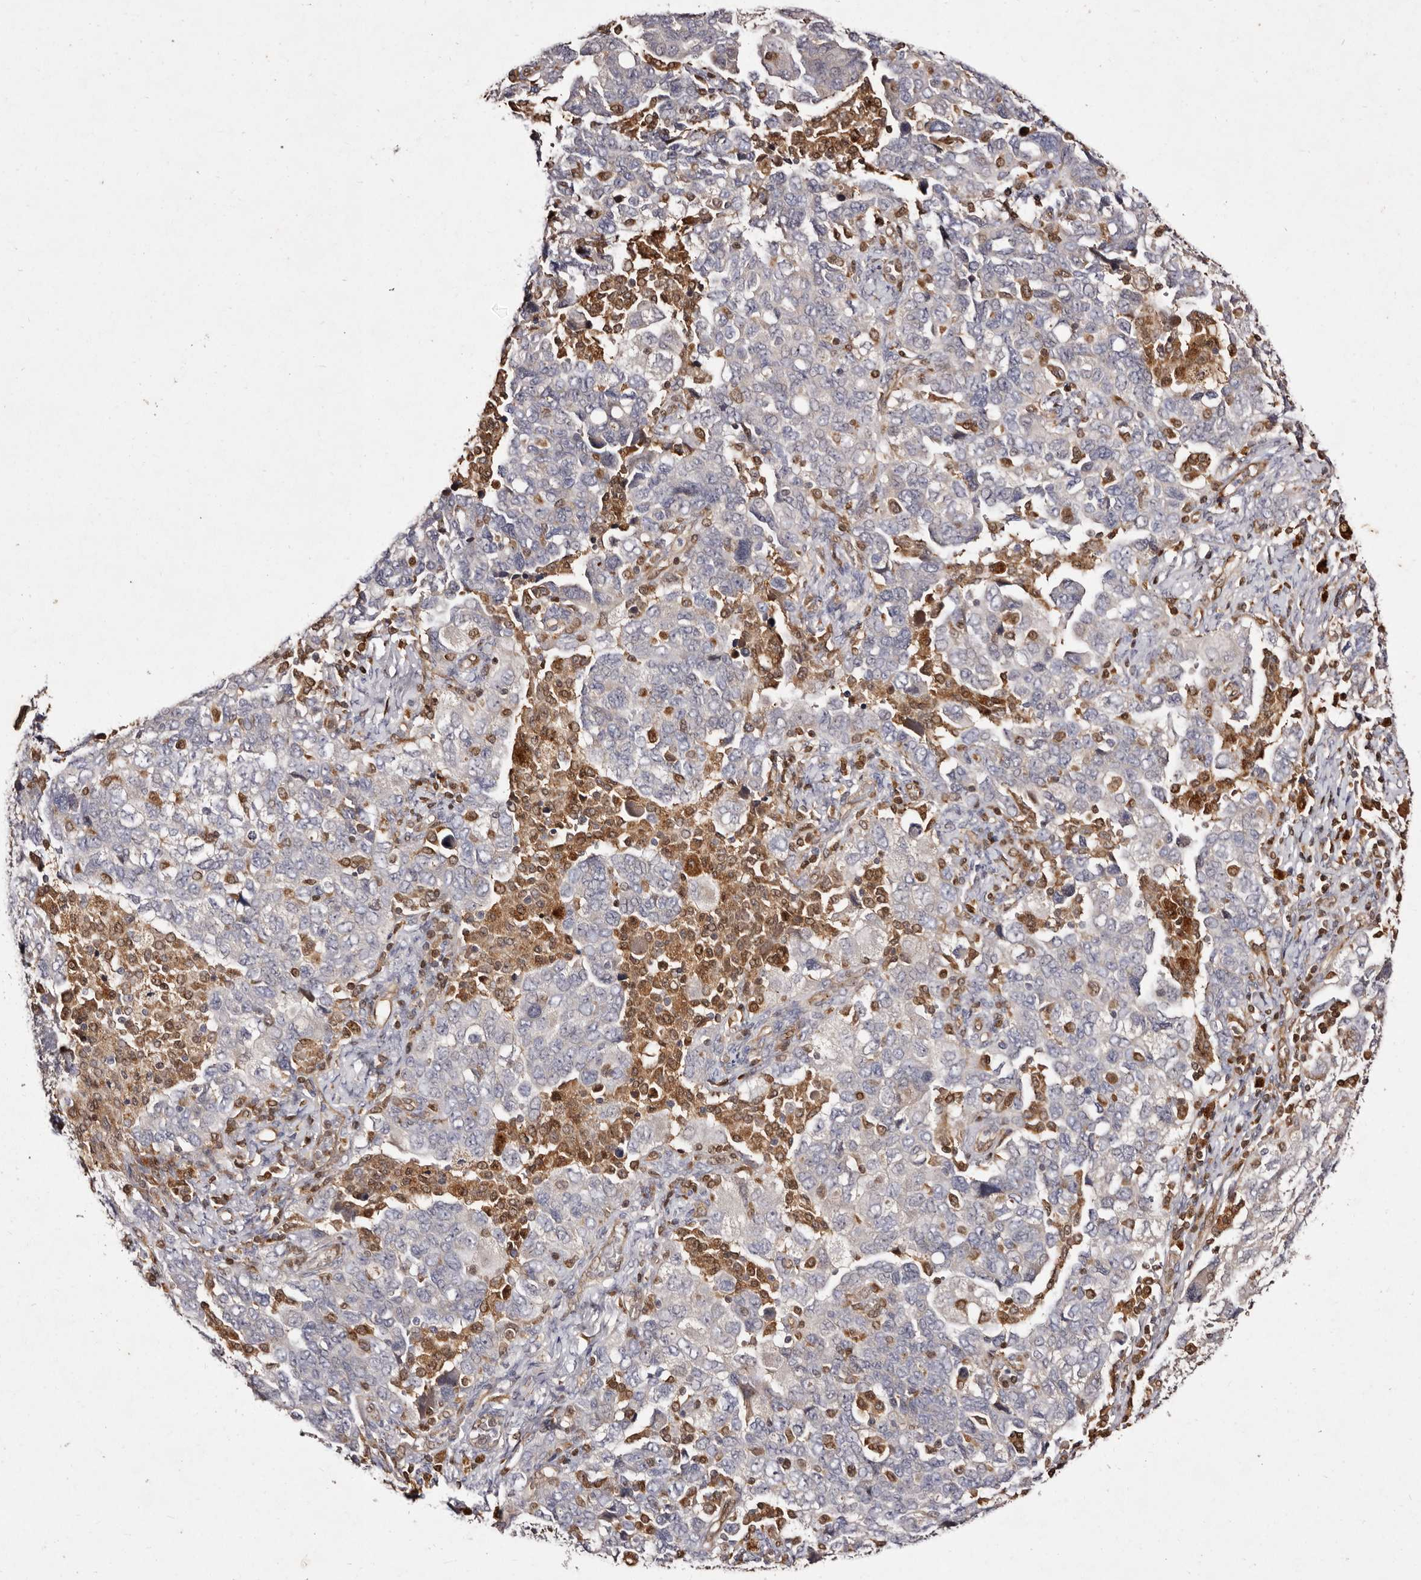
{"staining": {"intensity": "negative", "quantity": "none", "location": "none"}, "tissue": "ovarian cancer", "cell_type": "Tumor cells", "image_type": "cancer", "snomed": [{"axis": "morphology", "description": "Carcinoma, NOS"}, {"axis": "morphology", "description": "Cystadenocarcinoma, serous, NOS"}, {"axis": "topography", "description": "Ovary"}], "caption": "Human ovarian cancer stained for a protein using immunohistochemistry (IHC) displays no positivity in tumor cells.", "gene": "GIMAP4", "patient": {"sex": "female", "age": 69}}